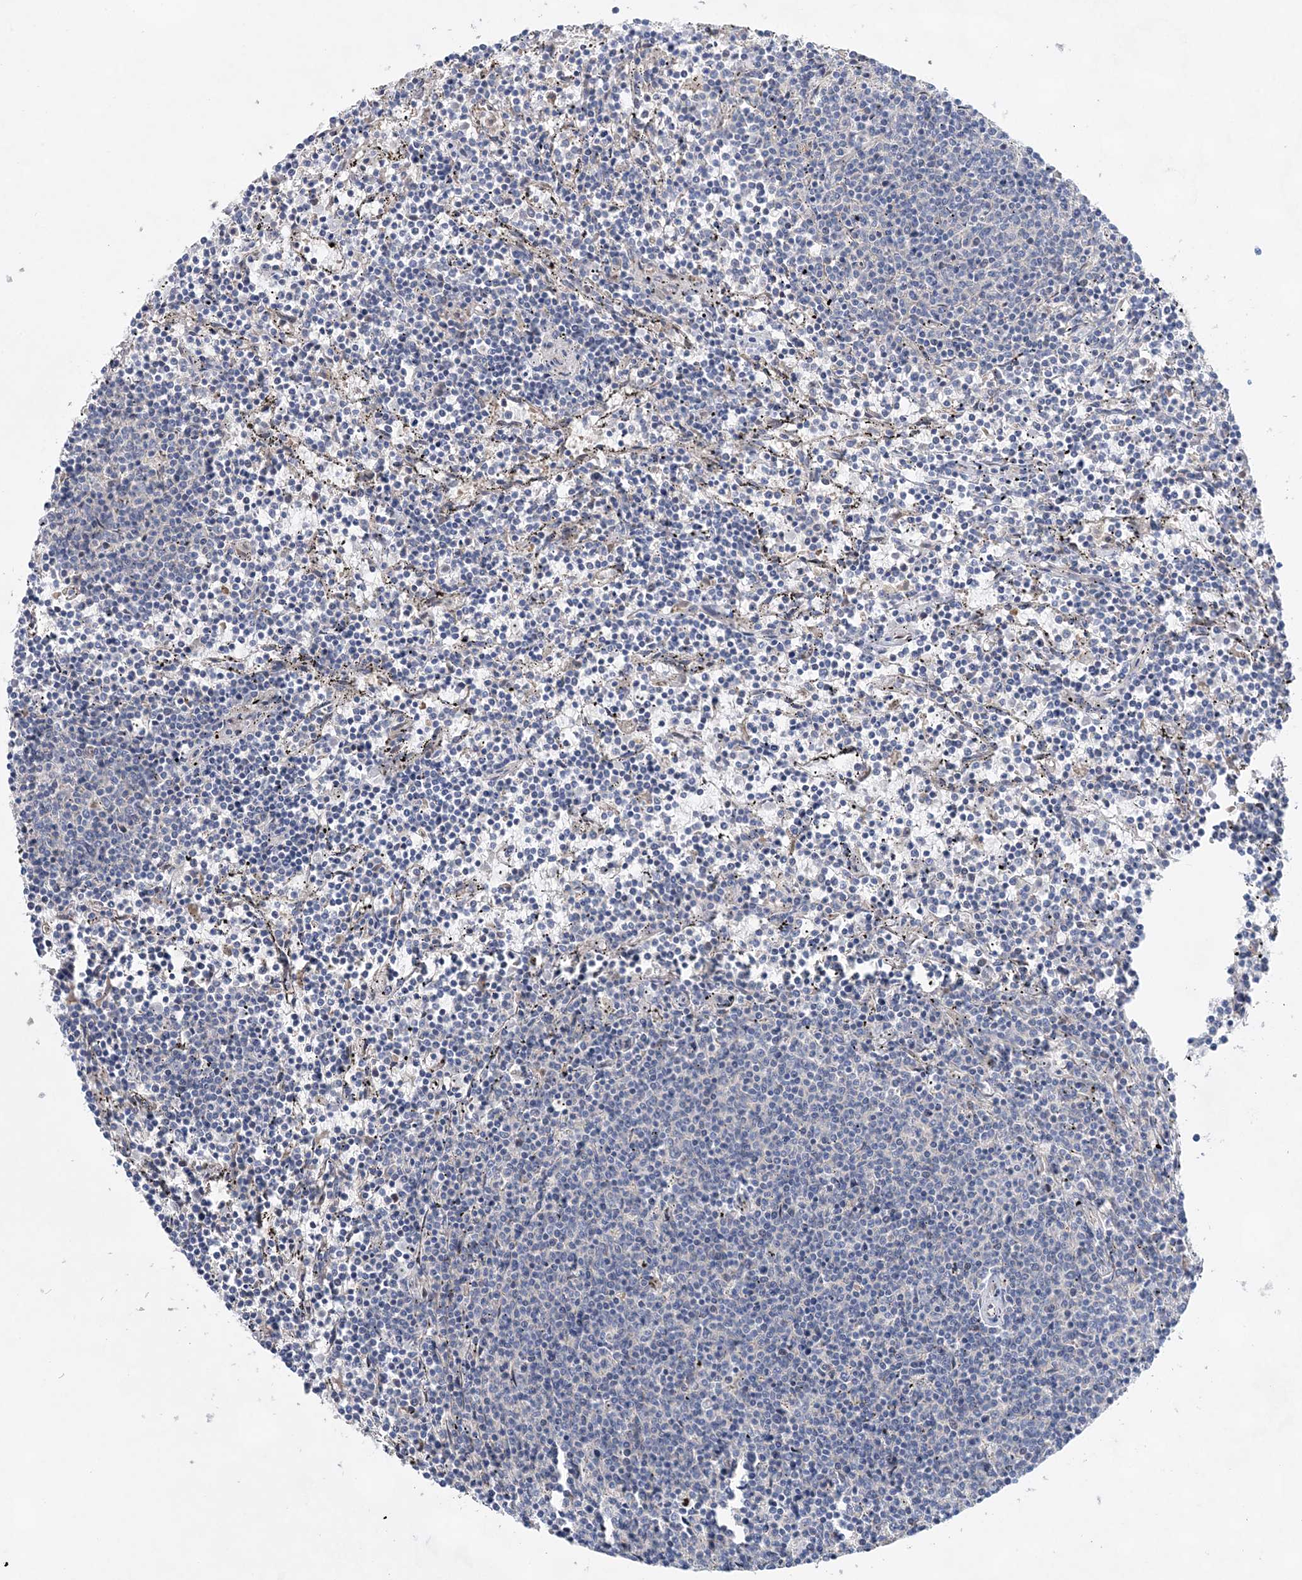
{"staining": {"intensity": "negative", "quantity": "none", "location": "none"}, "tissue": "lymphoma", "cell_type": "Tumor cells", "image_type": "cancer", "snomed": [{"axis": "morphology", "description": "Malignant lymphoma, non-Hodgkin's type, Low grade"}, {"axis": "topography", "description": "Spleen"}], "caption": "Protein analysis of low-grade malignant lymphoma, non-Hodgkin's type demonstrates no significant positivity in tumor cells. (DAB (3,3'-diaminobenzidine) immunohistochemistry (IHC) with hematoxylin counter stain).", "gene": "TRAPPC13", "patient": {"sex": "female", "age": 50}}